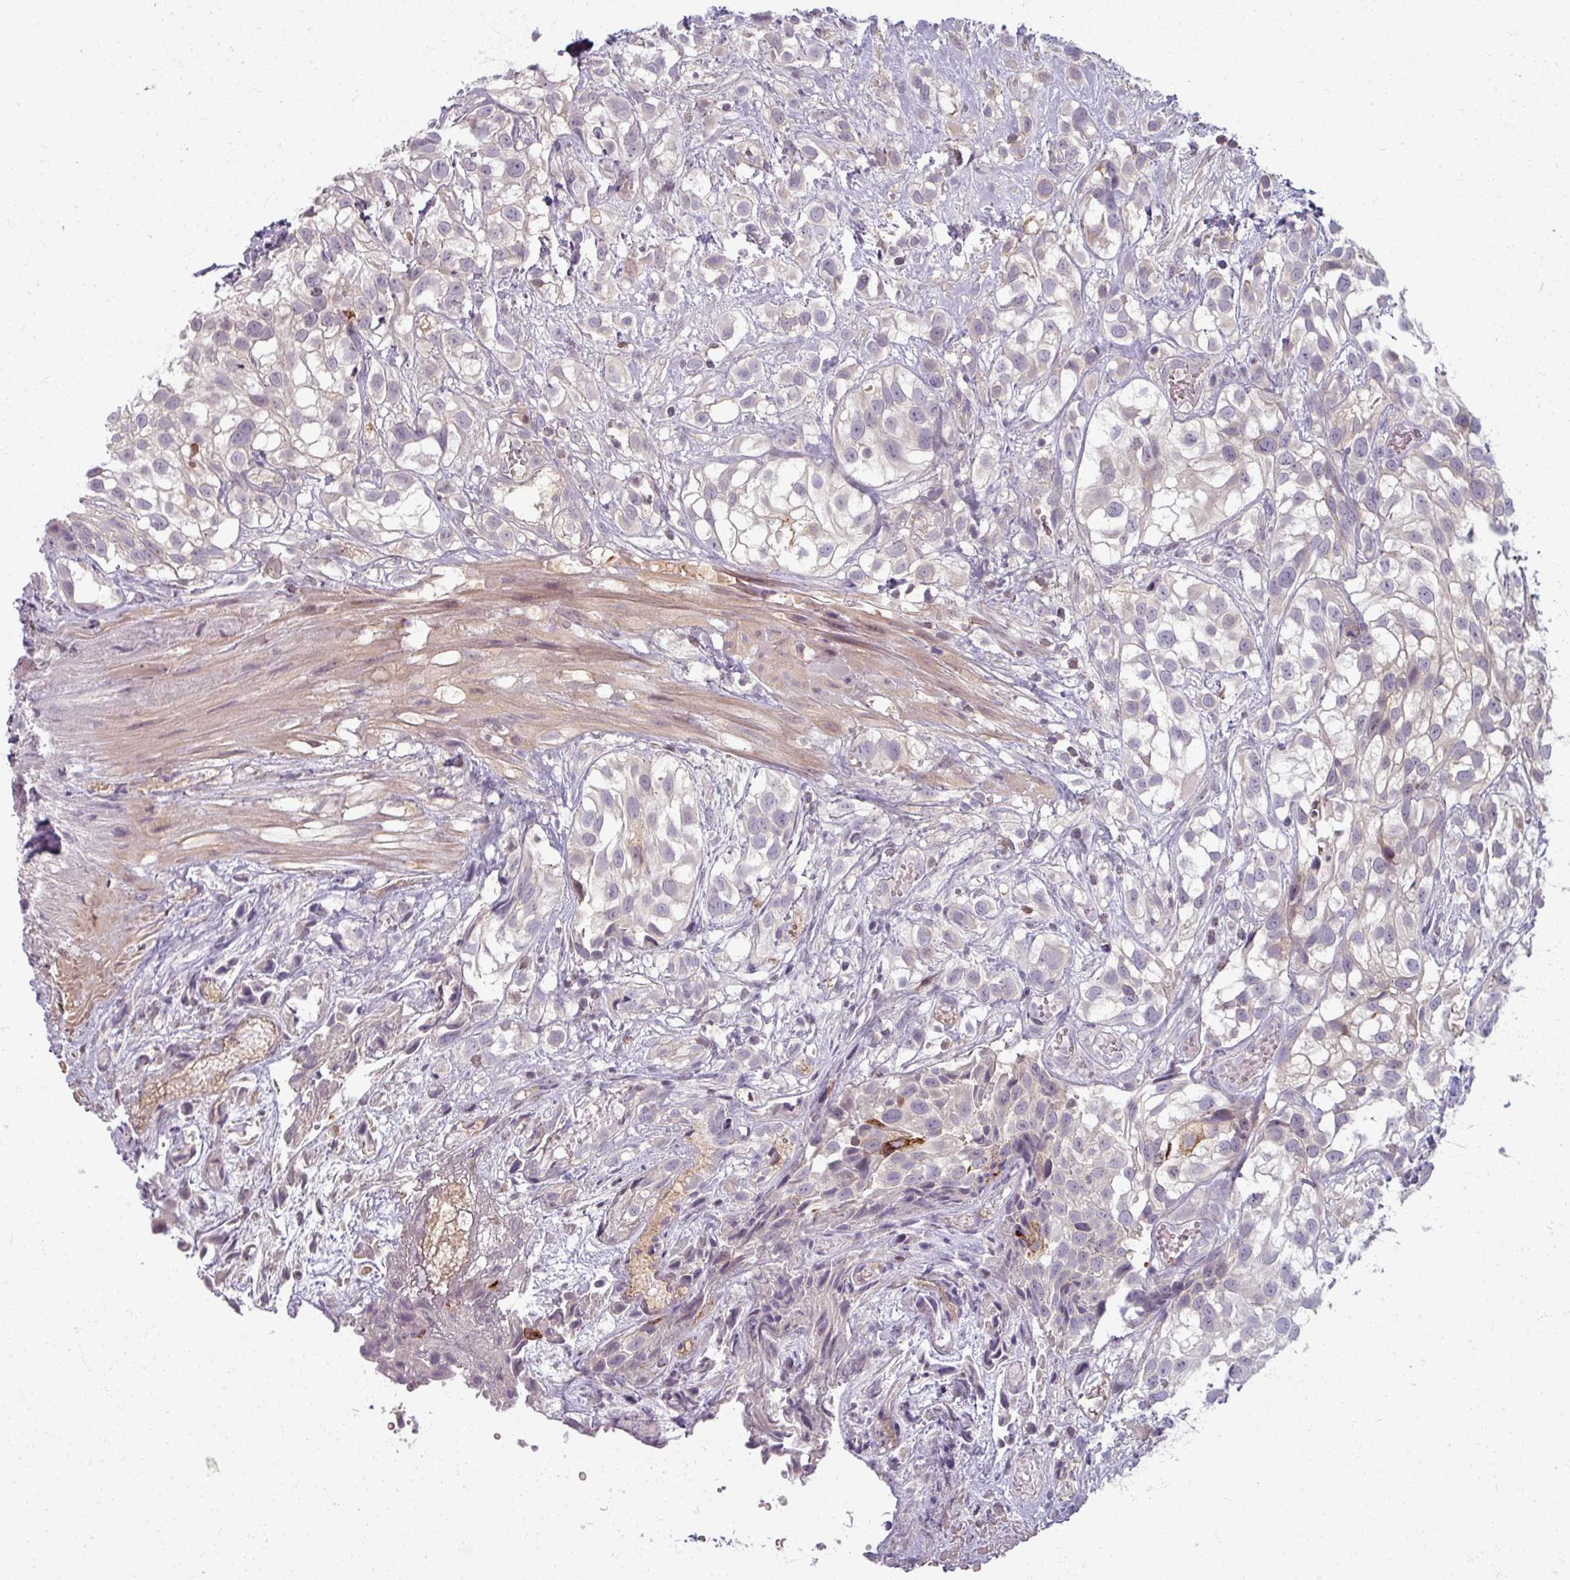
{"staining": {"intensity": "negative", "quantity": "none", "location": "none"}, "tissue": "urothelial cancer", "cell_type": "Tumor cells", "image_type": "cancer", "snomed": [{"axis": "morphology", "description": "Urothelial carcinoma, High grade"}, {"axis": "topography", "description": "Urinary bladder"}], "caption": "This is an immunohistochemistry (IHC) photomicrograph of human urothelial cancer. There is no staining in tumor cells.", "gene": "TTLL7", "patient": {"sex": "male", "age": 56}}